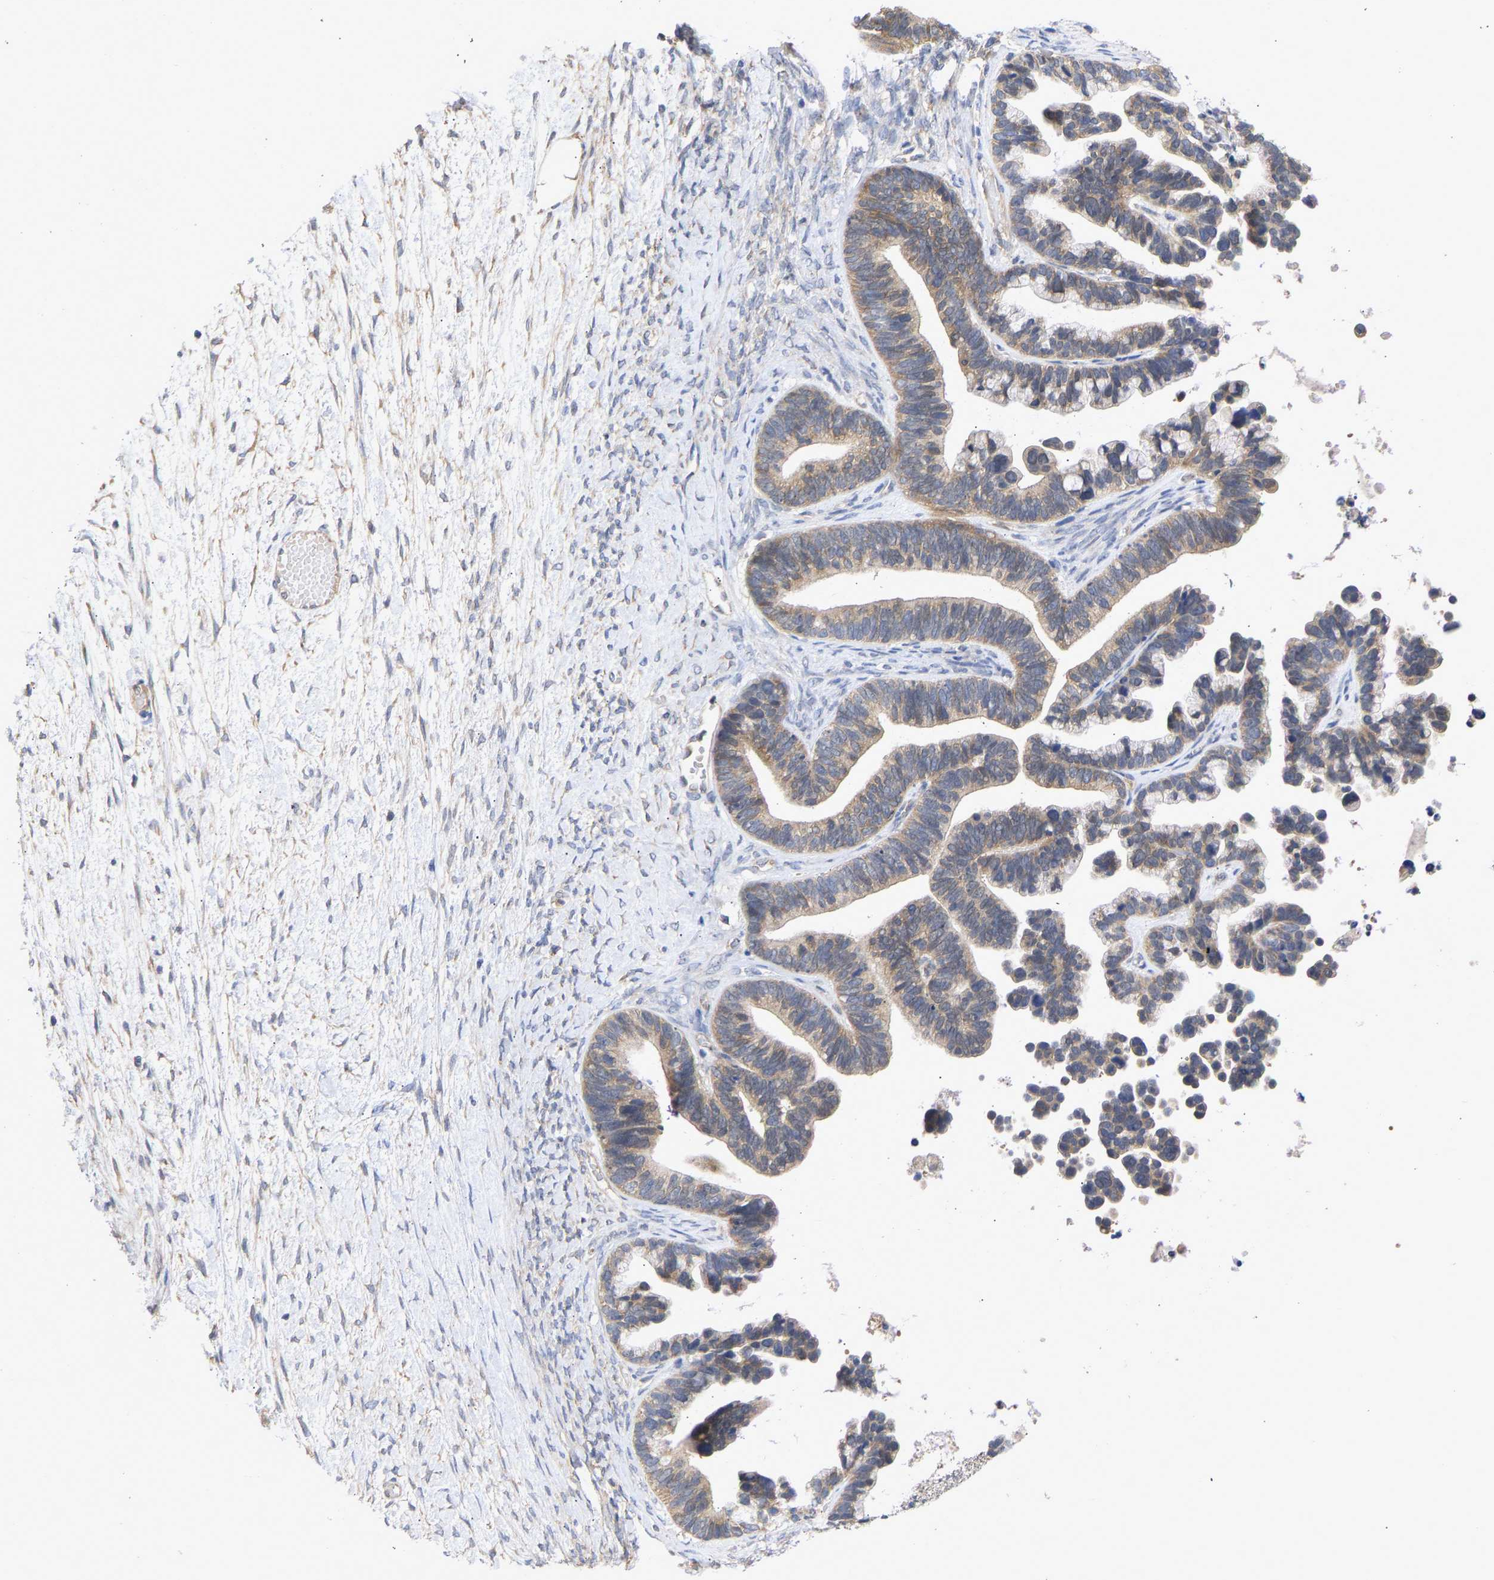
{"staining": {"intensity": "moderate", "quantity": ">75%", "location": "cytoplasmic/membranous"}, "tissue": "ovarian cancer", "cell_type": "Tumor cells", "image_type": "cancer", "snomed": [{"axis": "morphology", "description": "Cystadenocarcinoma, serous, NOS"}, {"axis": "topography", "description": "Ovary"}], "caption": "Ovarian cancer stained with IHC shows moderate cytoplasmic/membranous positivity in about >75% of tumor cells.", "gene": "MAP2K3", "patient": {"sex": "female", "age": 56}}